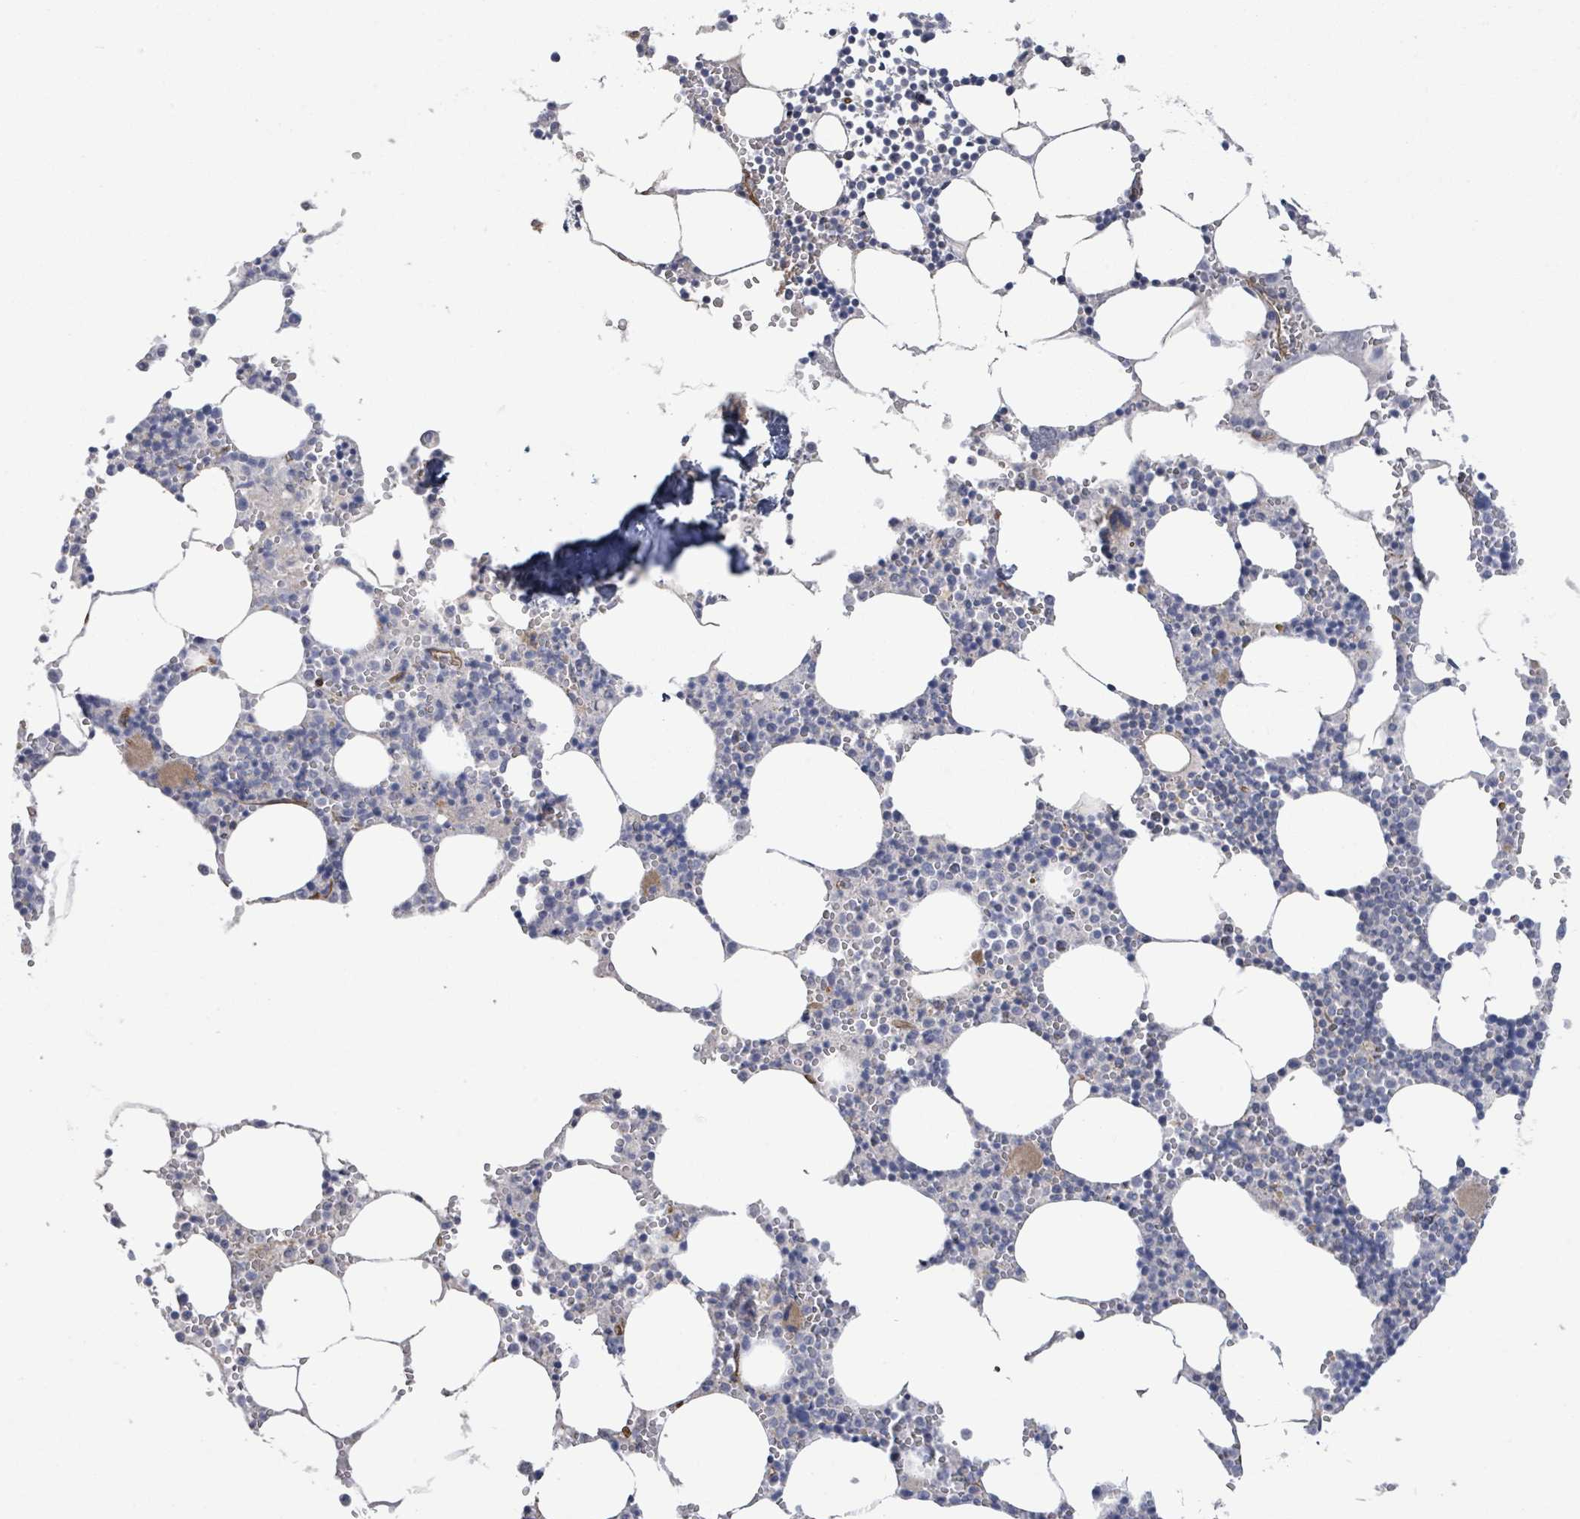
{"staining": {"intensity": "weak", "quantity": "<25%", "location": "cytoplasmic/membranous"}, "tissue": "bone marrow", "cell_type": "Hematopoietic cells", "image_type": "normal", "snomed": [{"axis": "morphology", "description": "Normal tissue, NOS"}, {"axis": "topography", "description": "Bone marrow"}], "caption": "Hematopoietic cells show no significant staining in normal bone marrow. The staining is performed using DAB (3,3'-diaminobenzidine) brown chromogen with nuclei counter-stained in using hematoxylin.", "gene": "KANK3", "patient": {"sex": "male", "age": 54}}